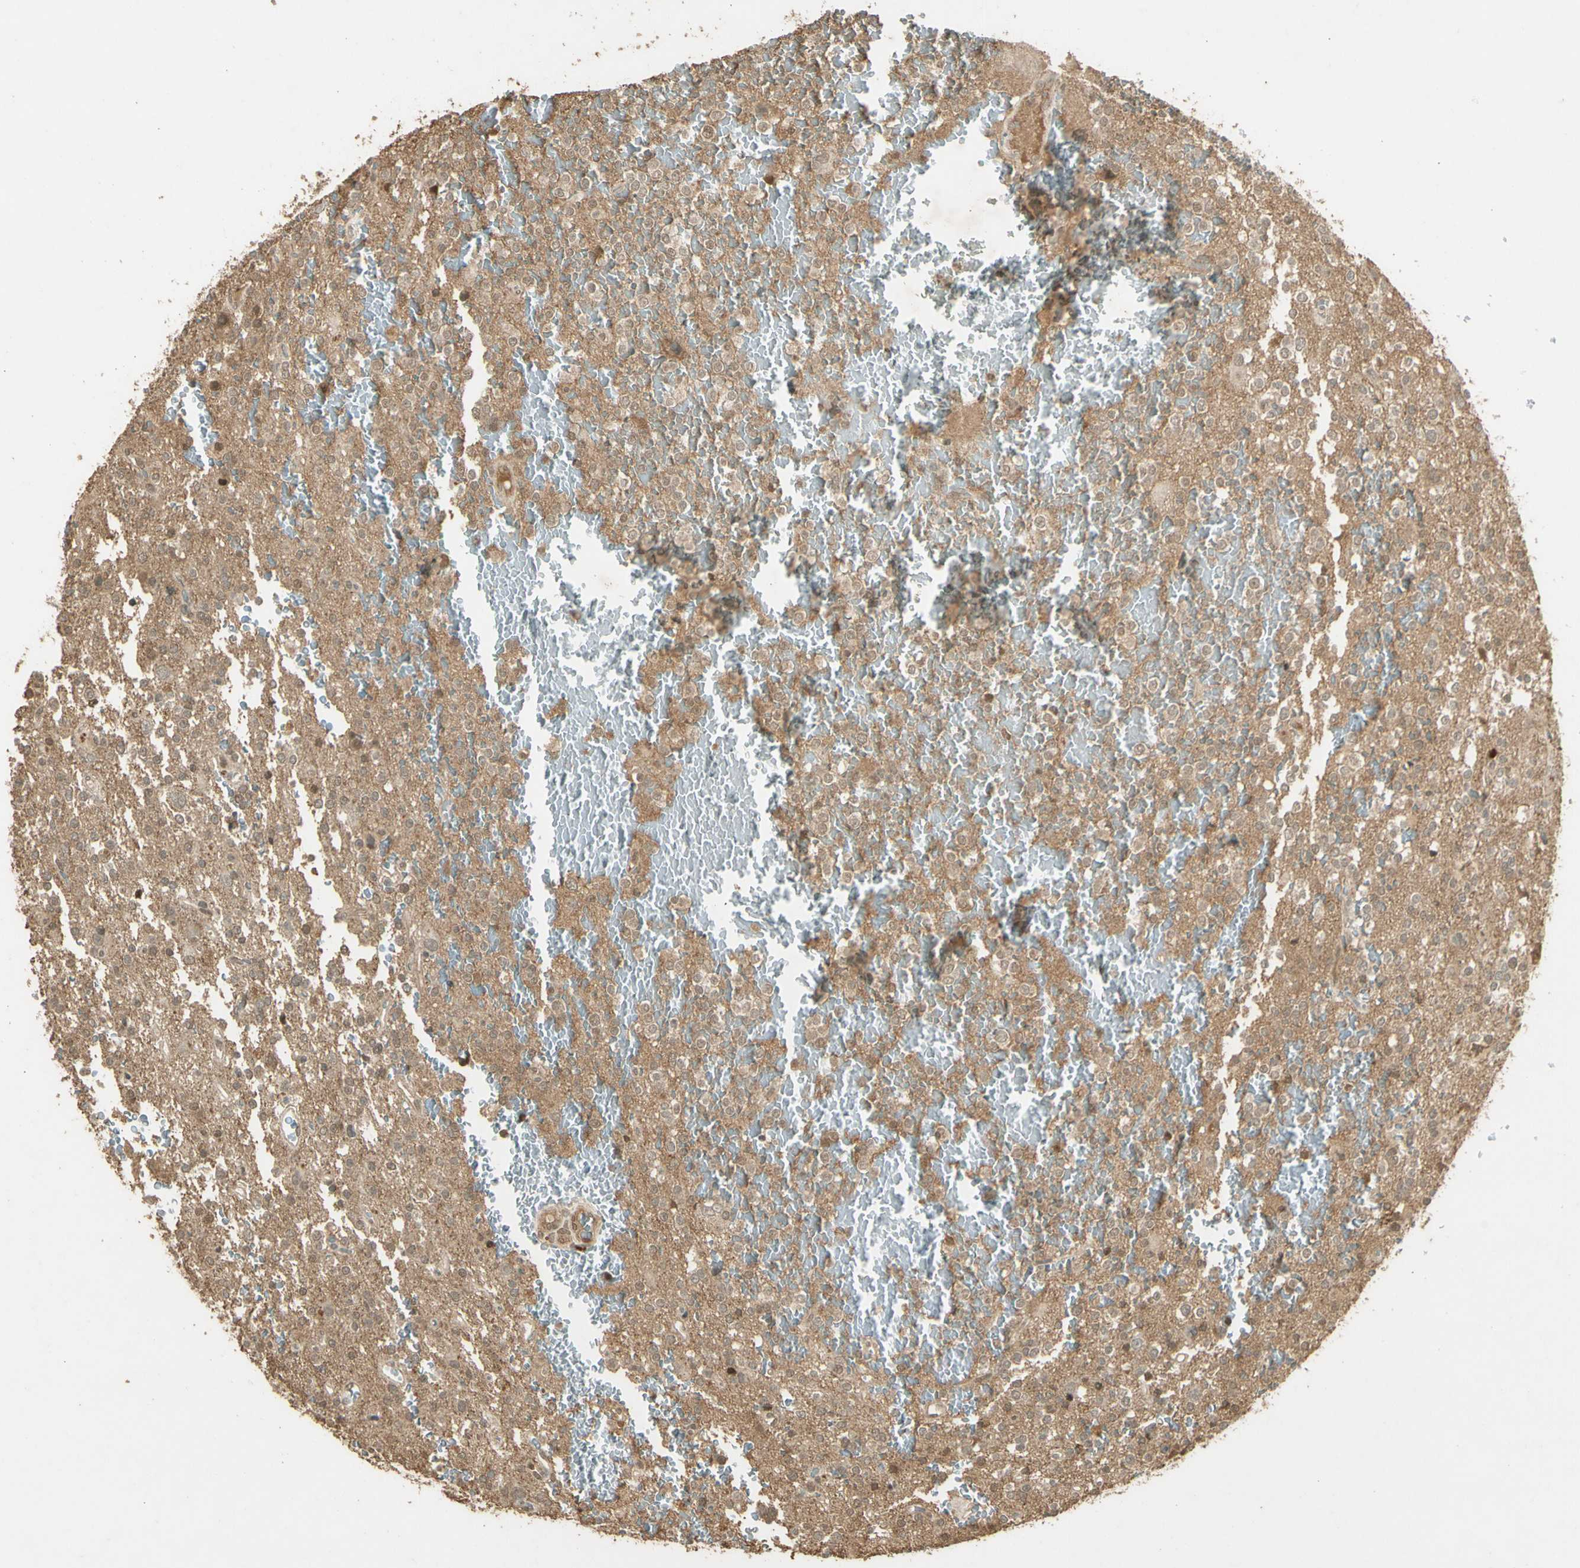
{"staining": {"intensity": "moderate", "quantity": "<25%", "location": "nuclear"}, "tissue": "glioma", "cell_type": "Tumor cells", "image_type": "cancer", "snomed": [{"axis": "morphology", "description": "Glioma, malignant, High grade"}, {"axis": "topography", "description": "Brain"}], "caption": "A photomicrograph showing moderate nuclear expression in approximately <25% of tumor cells in malignant glioma (high-grade), as visualized by brown immunohistochemical staining.", "gene": "GMEB2", "patient": {"sex": "male", "age": 47}}